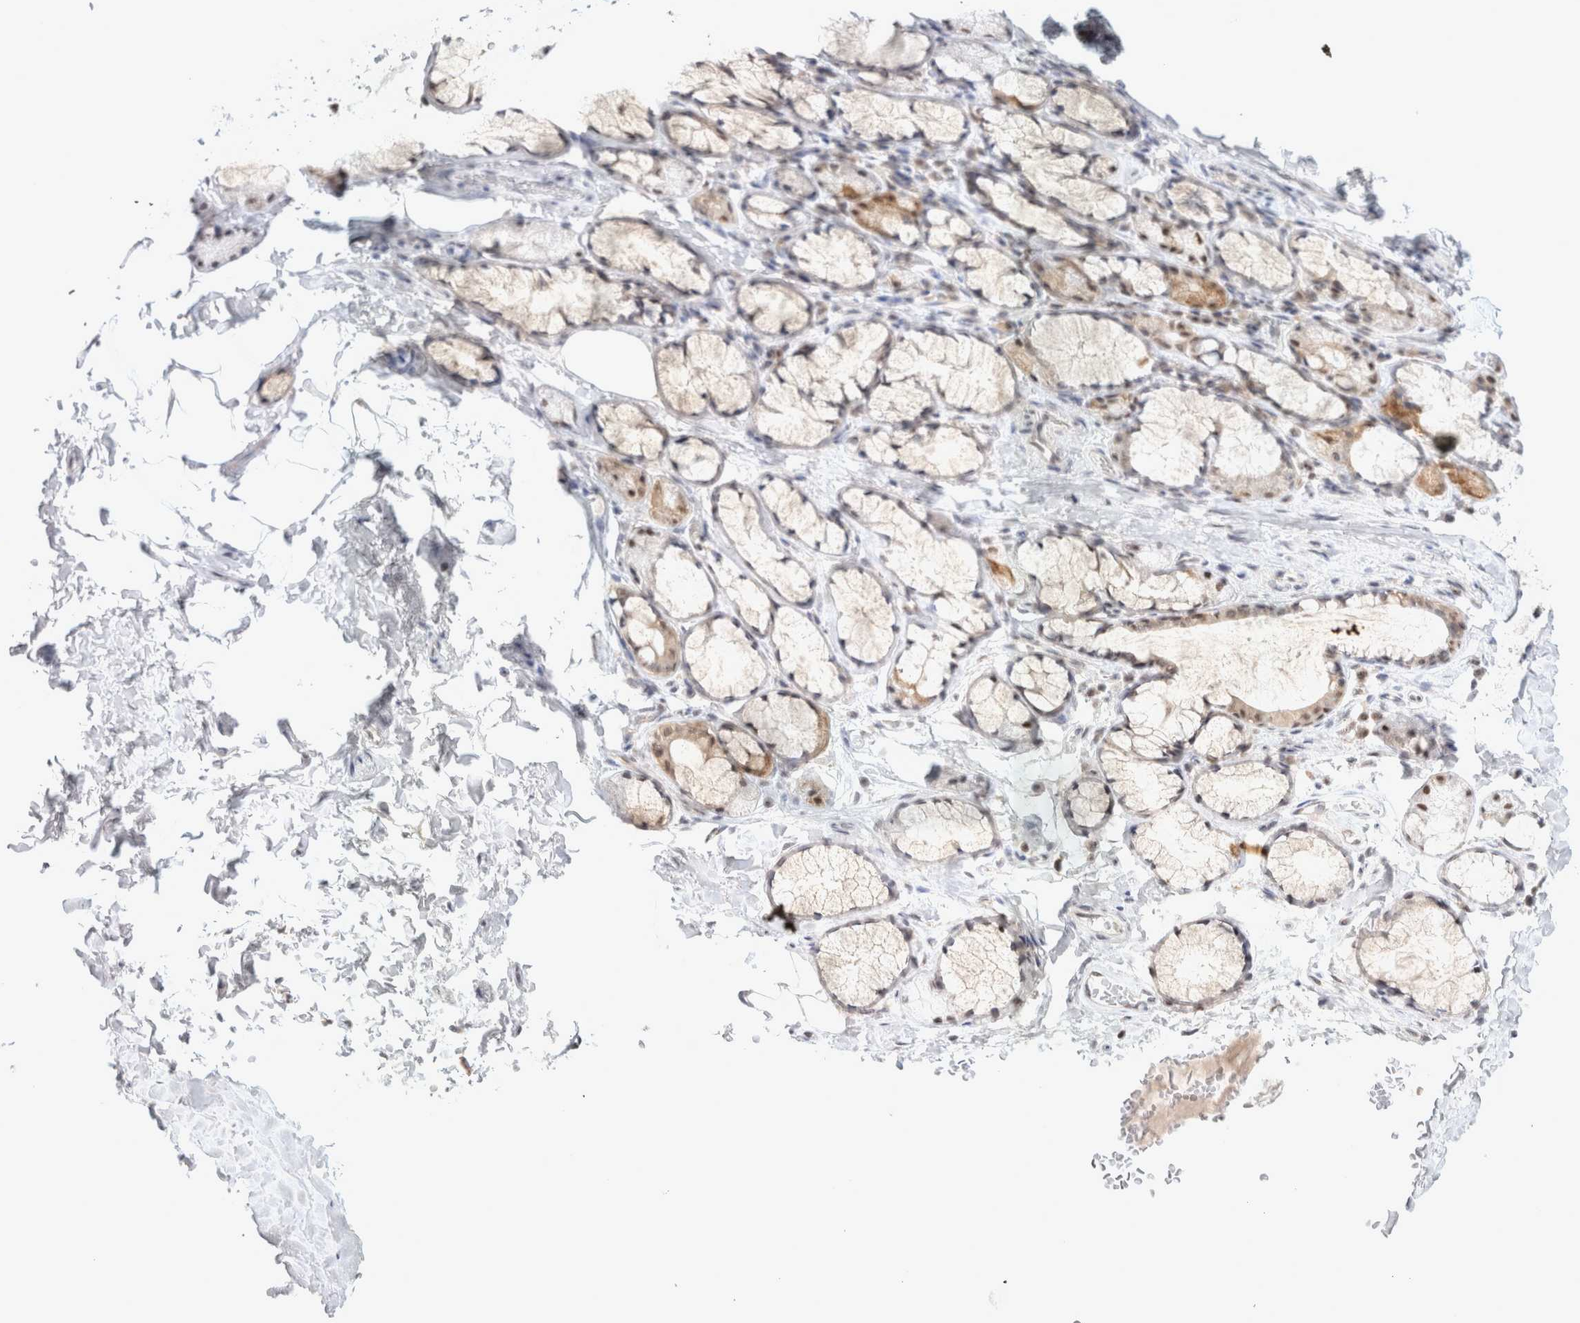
{"staining": {"intensity": "negative", "quantity": "none", "location": "none"}, "tissue": "adipose tissue", "cell_type": "Adipocytes", "image_type": "normal", "snomed": [{"axis": "morphology", "description": "Normal tissue, NOS"}, {"axis": "topography", "description": "Cartilage tissue"}, {"axis": "topography", "description": "Bronchus"}], "caption": "IHC image of benign adipose tissue: adipose tissue stained with DAB shows no significant protein expression in adipocytes. (Brightfield microscopy of DAB immunohistochemistry at high magnification).", "gene": "TRMT12", "patient": {"sex": "female", "age": 73}}